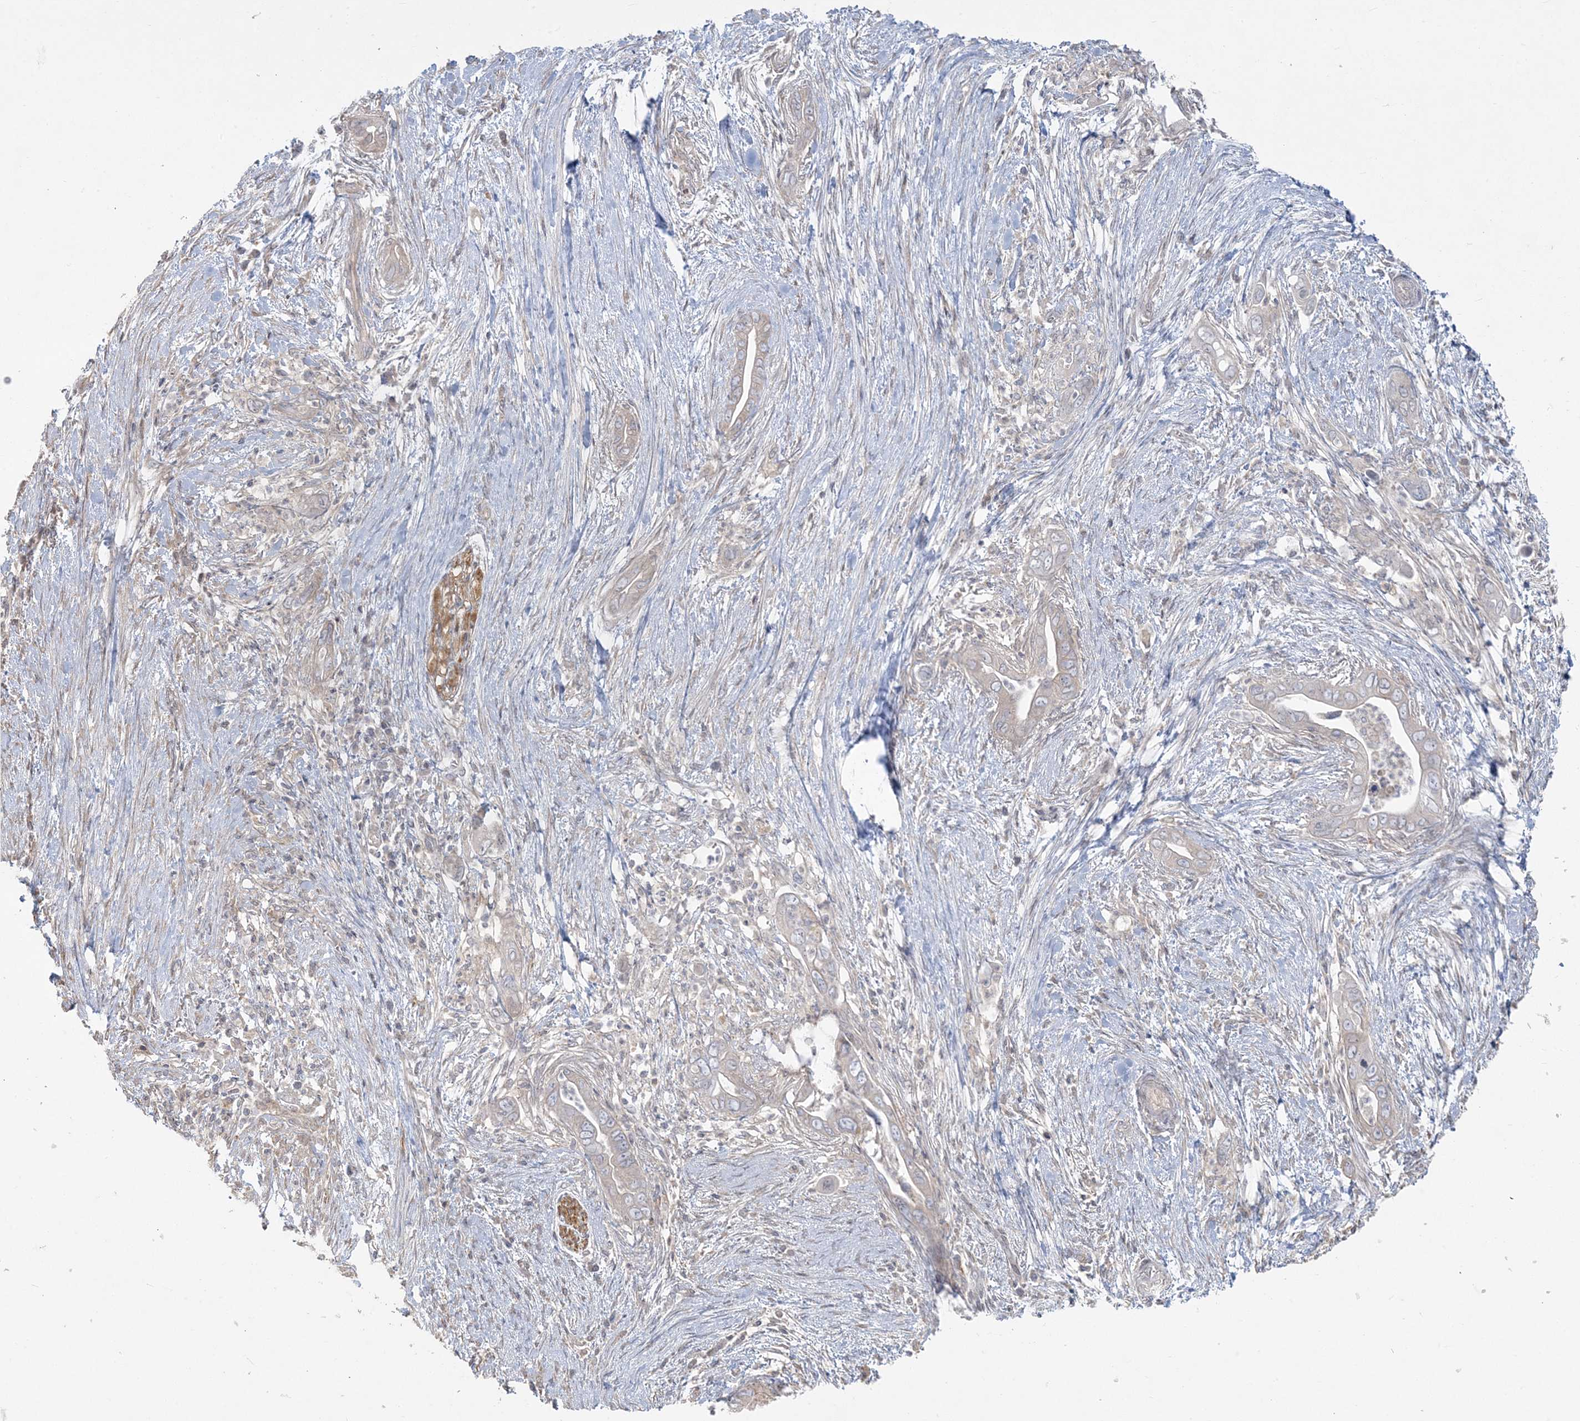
{"staining": {"intensity": "weak", "quantity": "<25%", "location": "cytoplasmic/membranous"}, "tissue": "pancreatic cancer", "cell_type": "Tumor cells", "image_type": "cancer", "snomed": [{"axis": "morphology", "description": "Adenocarcinoma, NOS"}, {"axis": "topography", "description": "Pancreas"}], "caption": "A micrograph of human adenocarcinoma (pancreatic) is negative for staining in tumor cells.", "gene": "ZC3H6", "patient": {"sex": "male", "age": 75}}